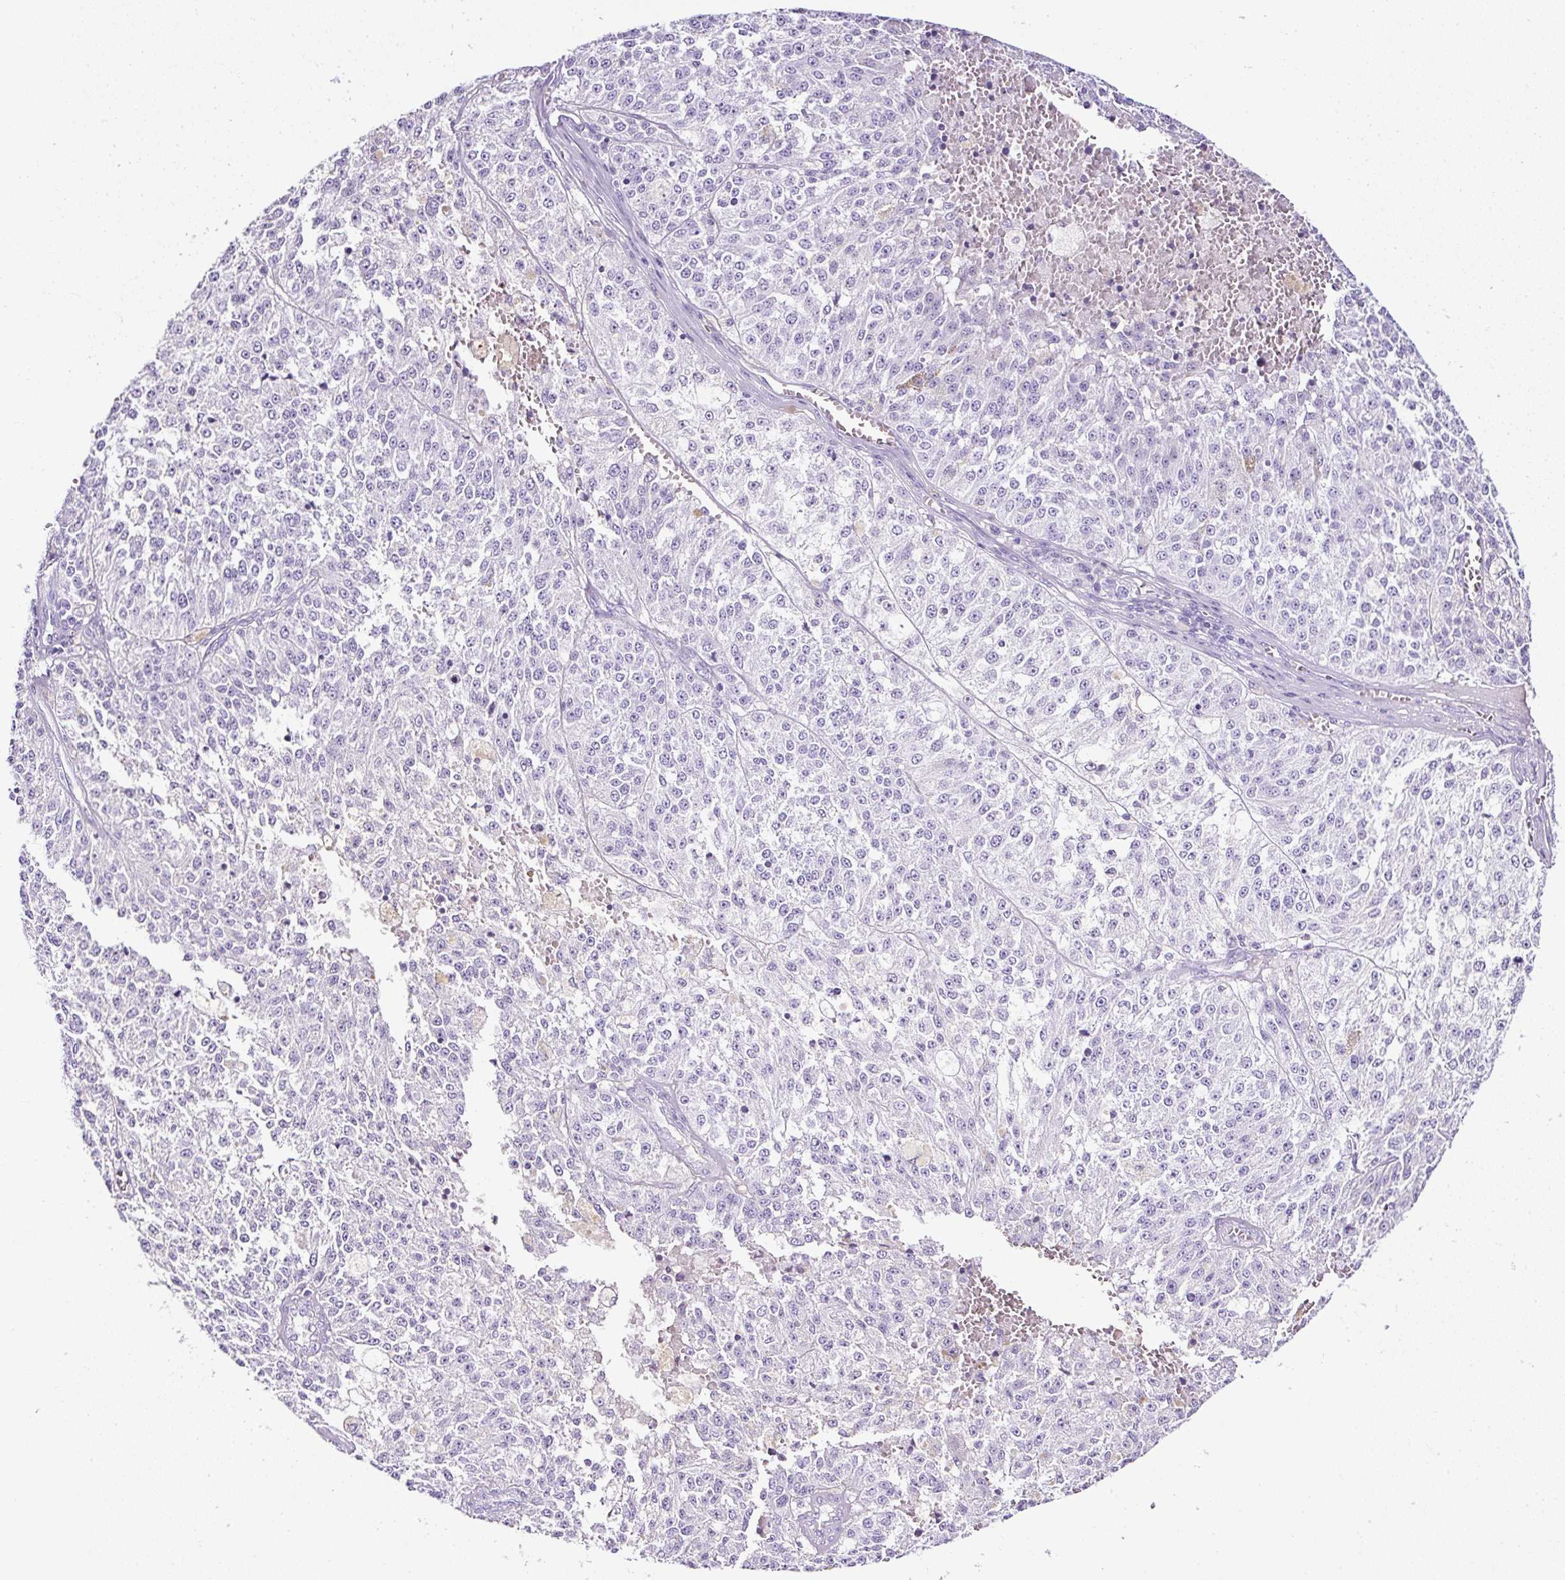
{"staining": {"intensity": "negative", "quantity": "none", "location": "none"}, "tissue": "melanoma", "cell_type": "Tumor cells", "image_type": "cancer", "snomed": [{"axis": "morphology", "description": "Malignant melanoma, NOS"}, {"axis": "topography", "description": "Skin"}], "caption": "There is no significant positivity in tumor cells of malignant melanoma.", "gene": "TMEM200B", "patient": {"sex": "female", "age": 64}}